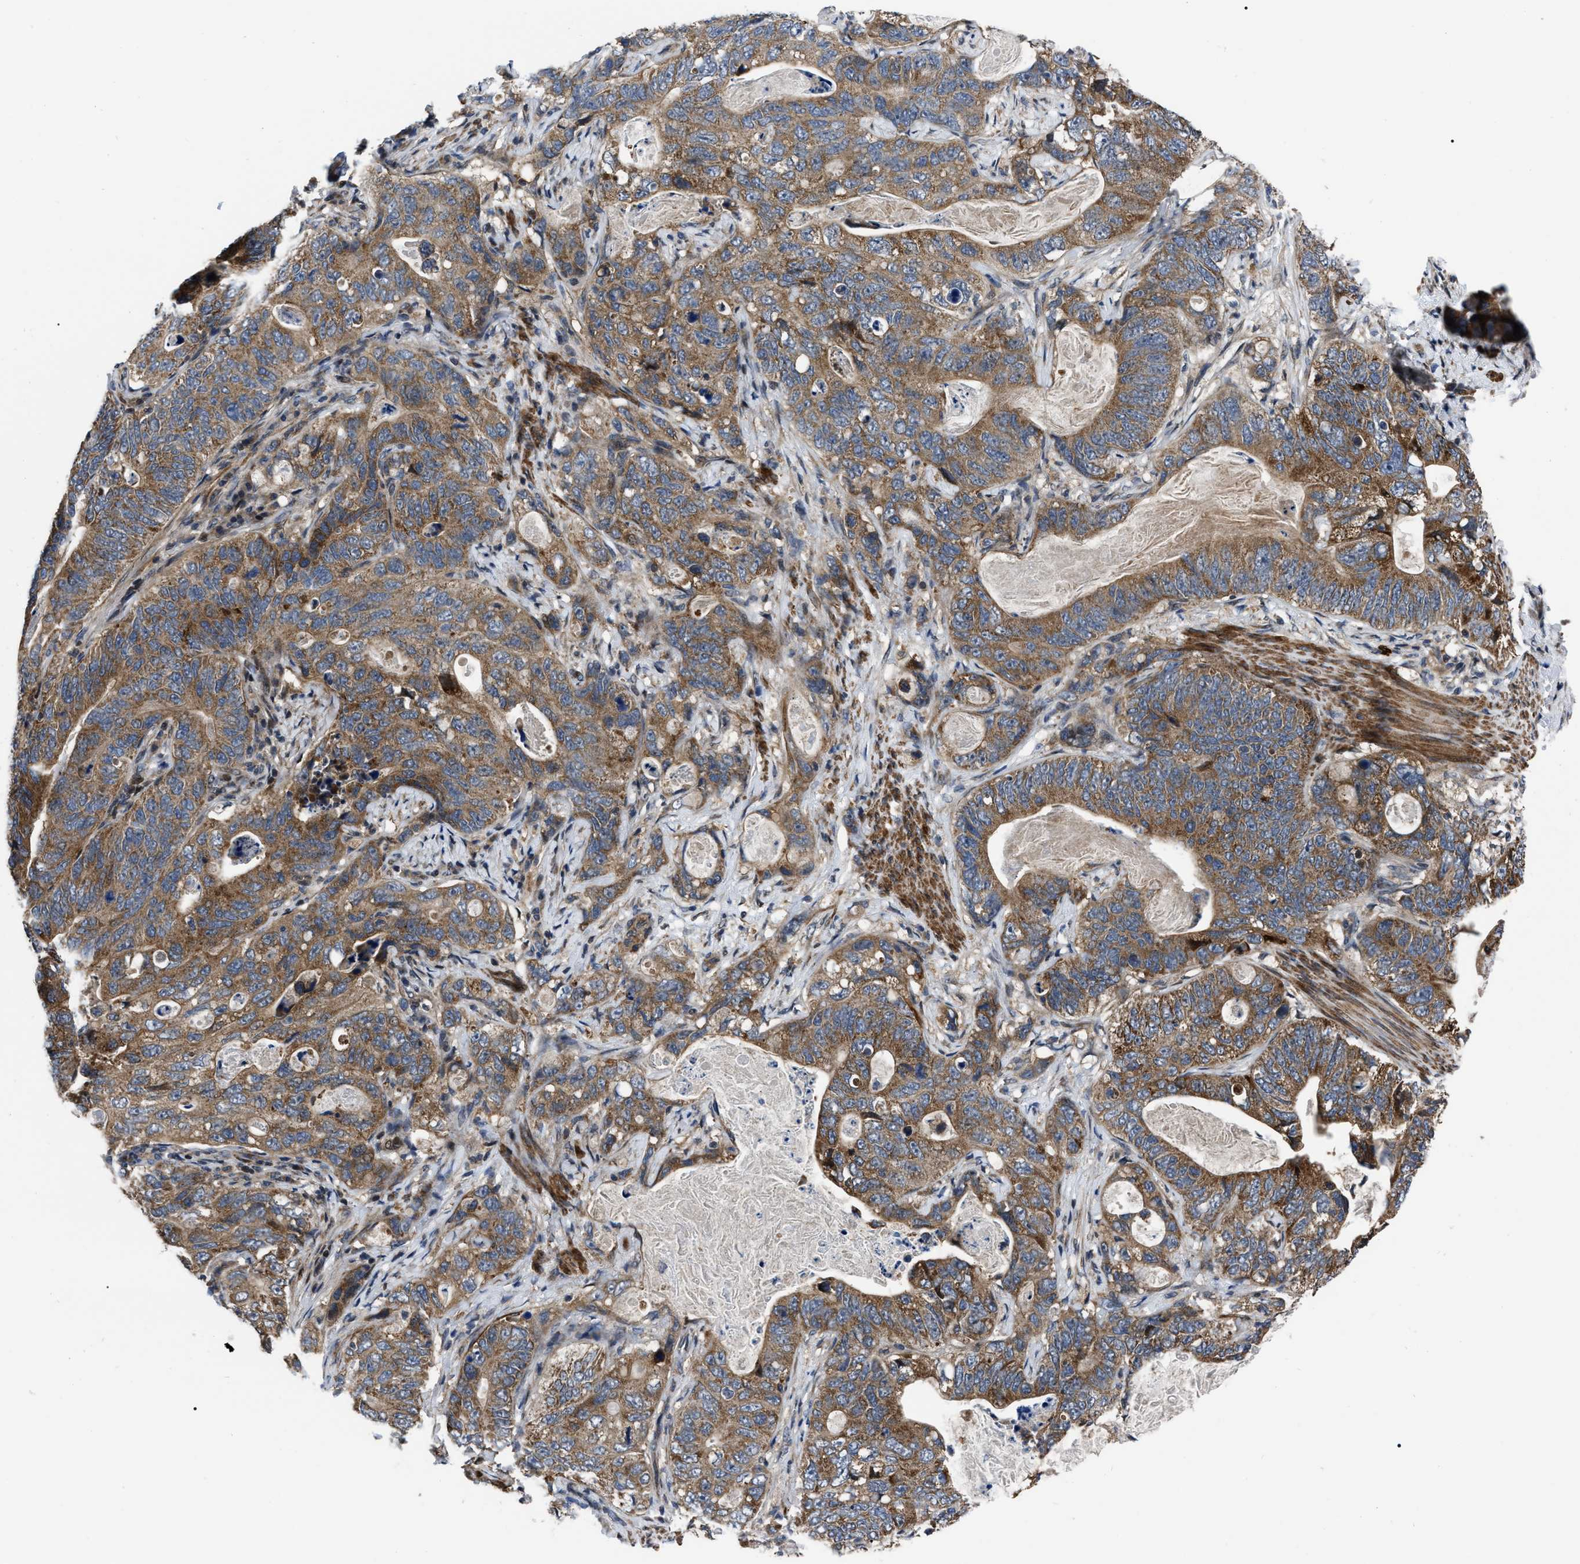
{"staining": {"intensity": "moderate", "quantity": ">75%", "location": "cytoplasmic/membranous"}, "tissue": "stomach cancer", "cell_type": "Tumor cells", "image_type": "cancer", "snomed": [{"axis": "morphology", "description": "Normal tissue, NOS"}, {"axis": "morphology", "description": "Adenocarcinoma, NOS"}, {"axis": "topography", "description": "Stomach"}], "caption": "Stomach cancer (adenocarcinoma) stained with a protein marker shows moderate staining in tumor cells.", "gene": "PPWD1", "patient": {"sex": "female", "age": 89}}